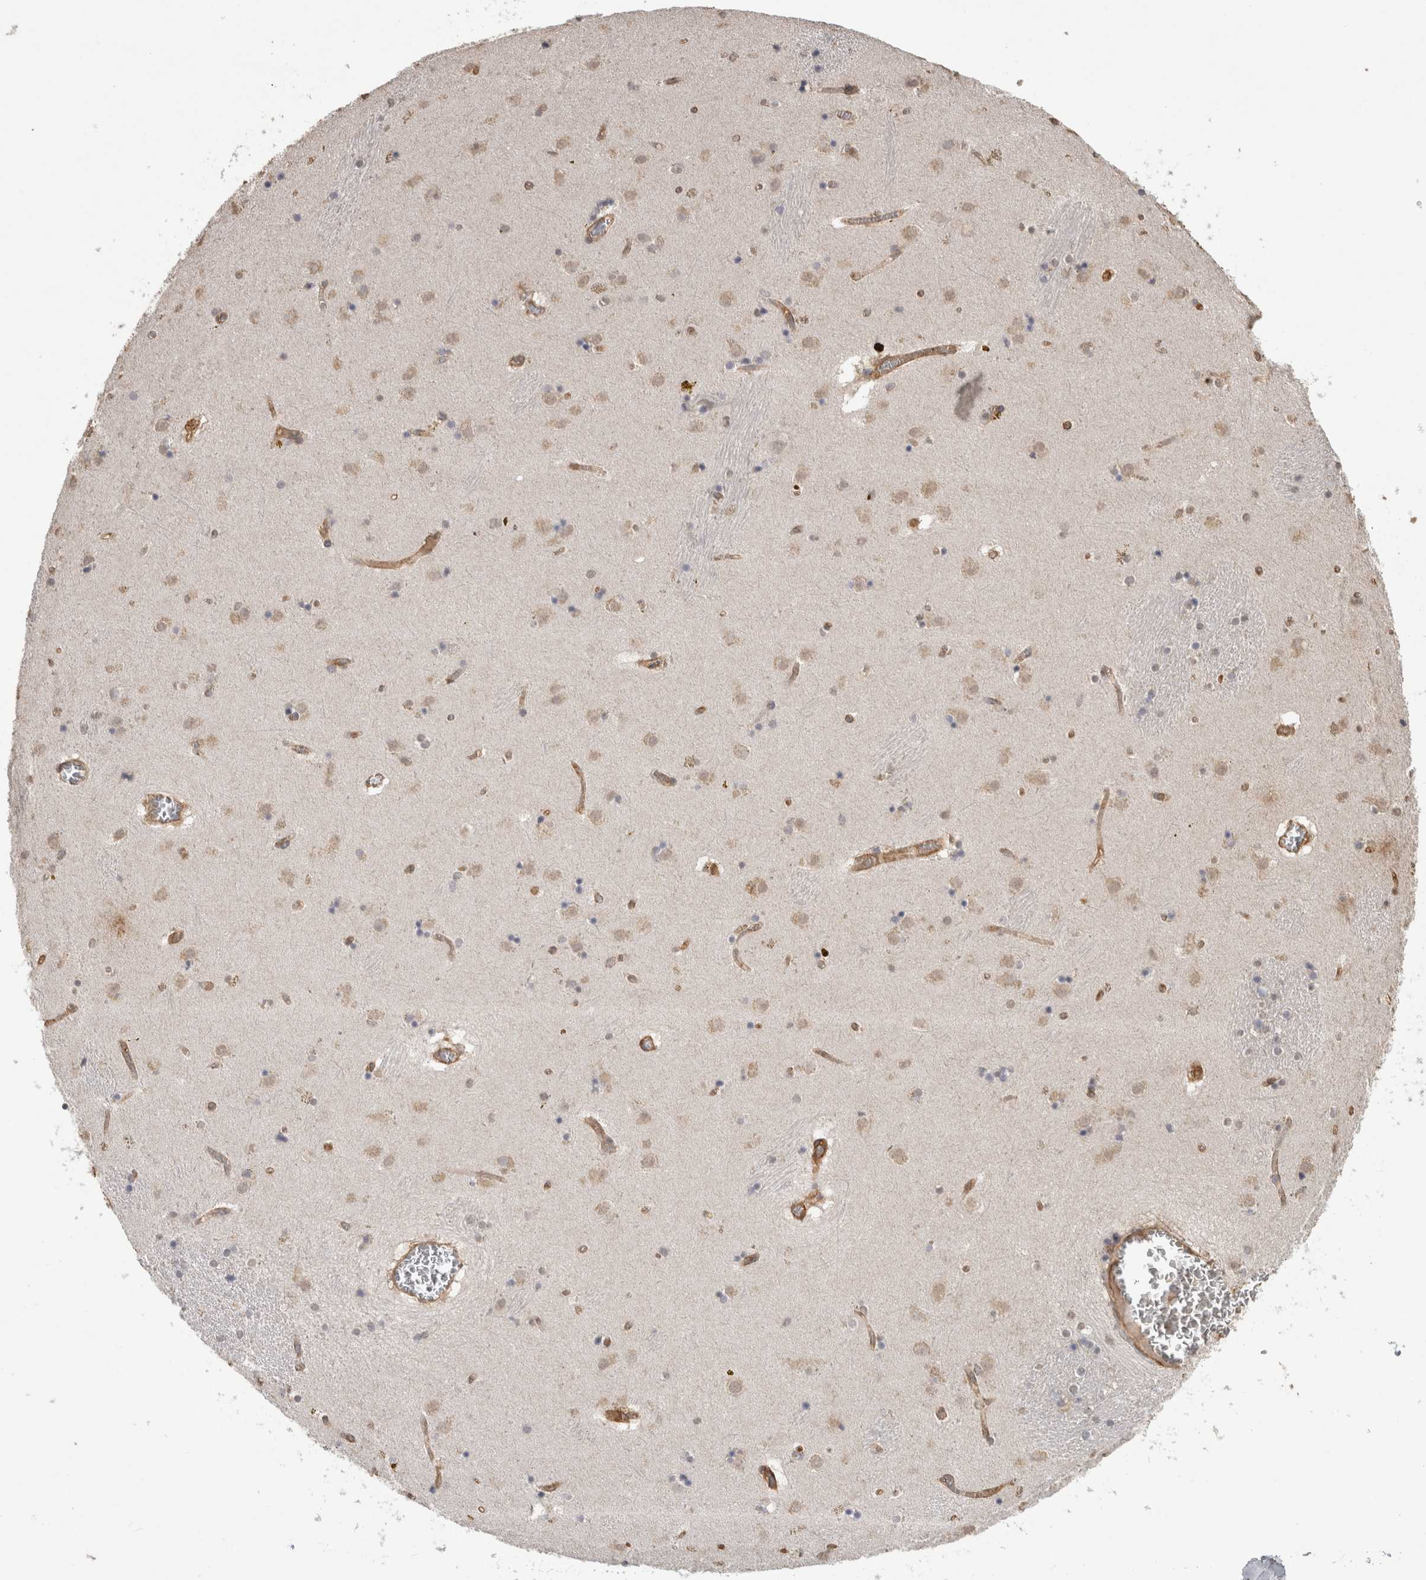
{"staining": {"intensity": "weak", "quantity": "<25%", "location": "cytoplasmic/membranous"}, "tissue": "caudate", "cell_type": "Glial cells", "image_type": "normal", "snomed": [{"axis": "morphology", "description": "Normal tissue, NOS"}, {"axis": "topography", "description": "Lateral ventricle wall"}], "caption": "An image of caudate stained for a protein demonstrates no brown staining in glial cells.", "gene": "RECK", "patient": {"sex": "male", "age": 70}}